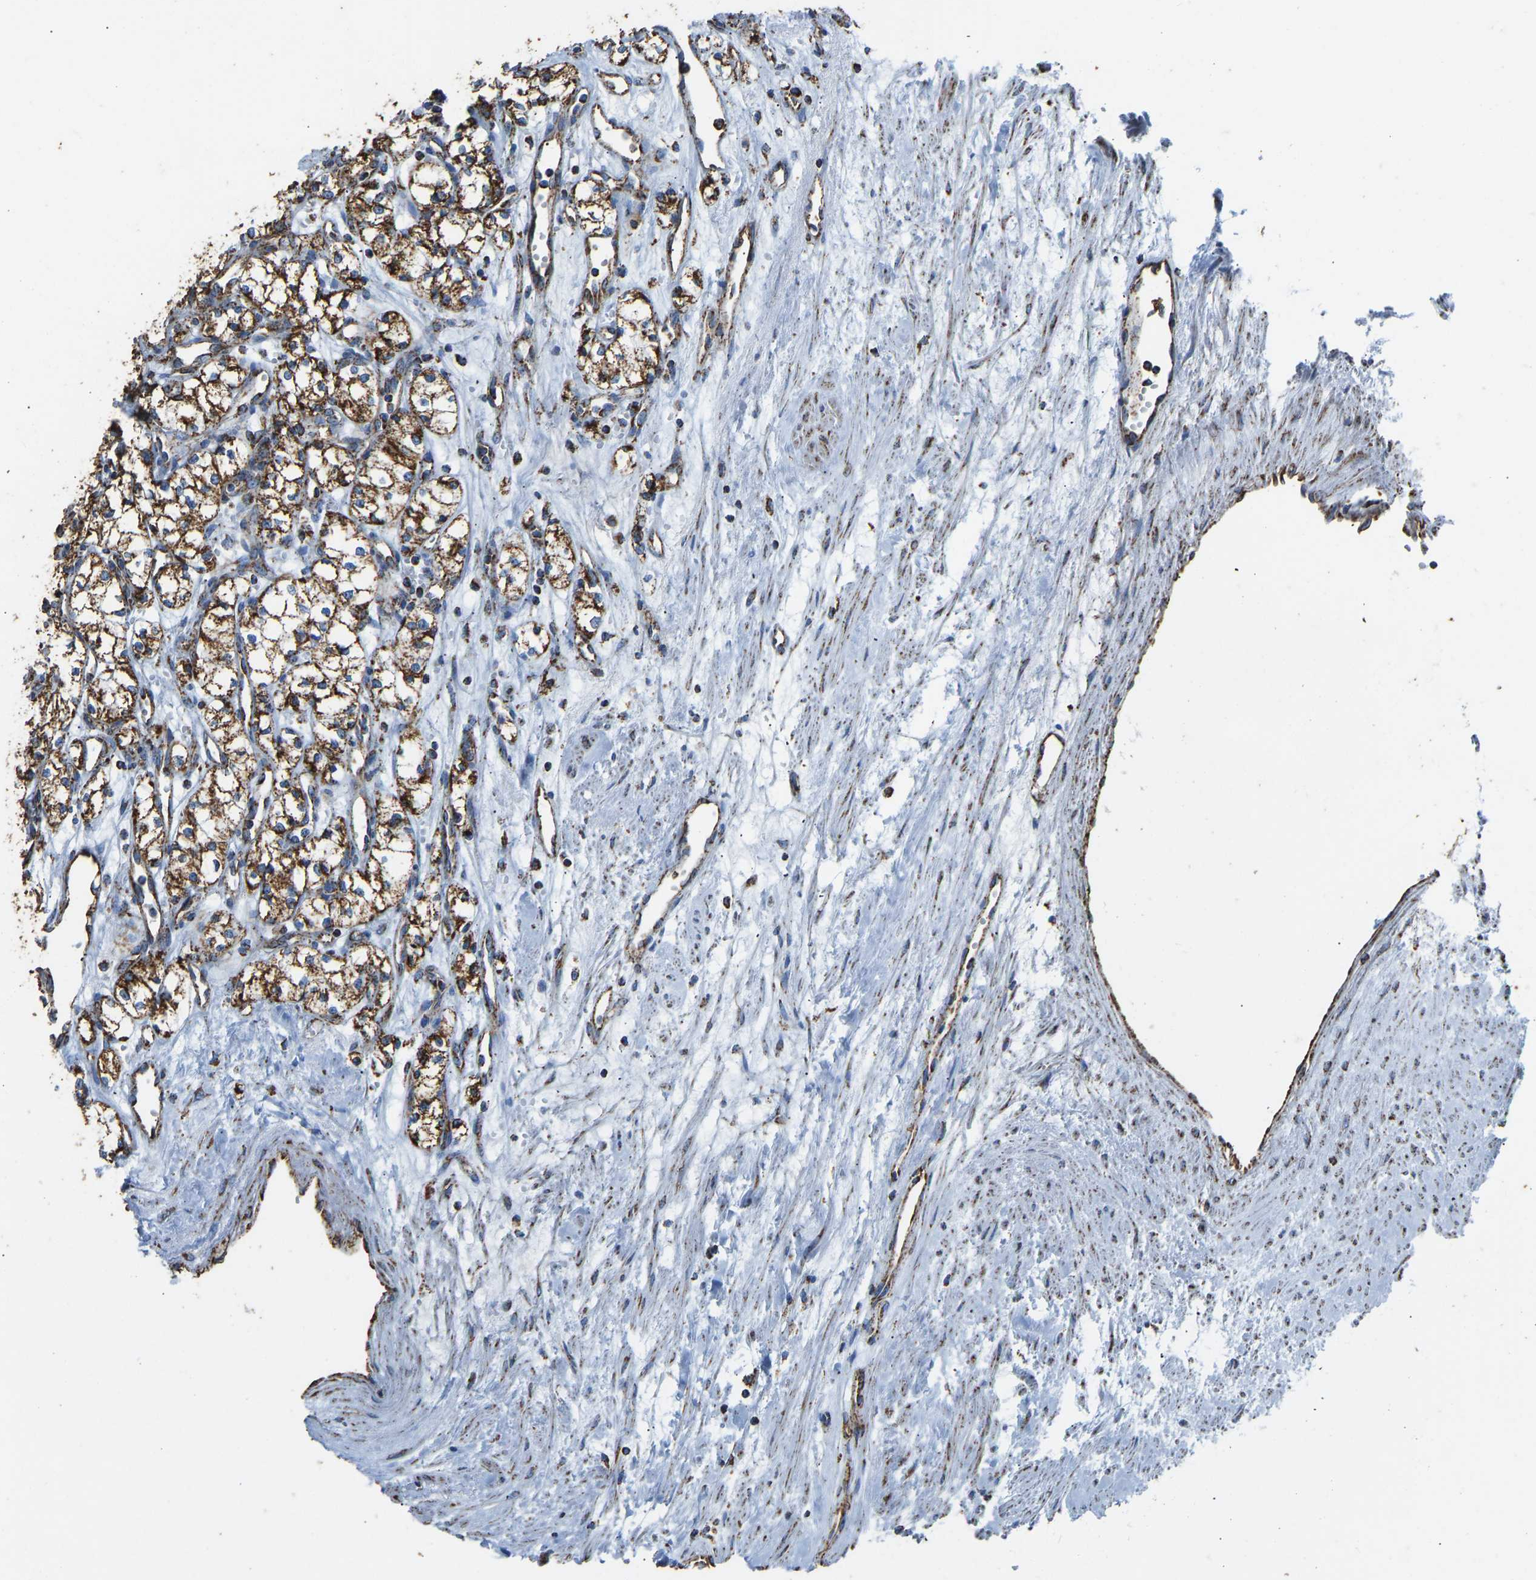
{"staining": {"intensity": "strong", "quantity": ">75%", "location": "cytoplasmic/membranous"}, "tissue": "renal cancer", "cell_type": "Tumor cells", "image_type": "cancer", "snomed": [{"axis": "morphology", "description": "Adenocarcinoma, NOS"}, {"axis": "topography", "description": "Kidney"}], "caption": "The micrograph shows immunohistochemical staining of renal cancer (adenocarcinoma). There is strong cytoplasmic/membranous positivity is appreciated in about >75% of tumor cells.", "gene": "IRX6", "patient": {"sex": "male", "age": 59}}